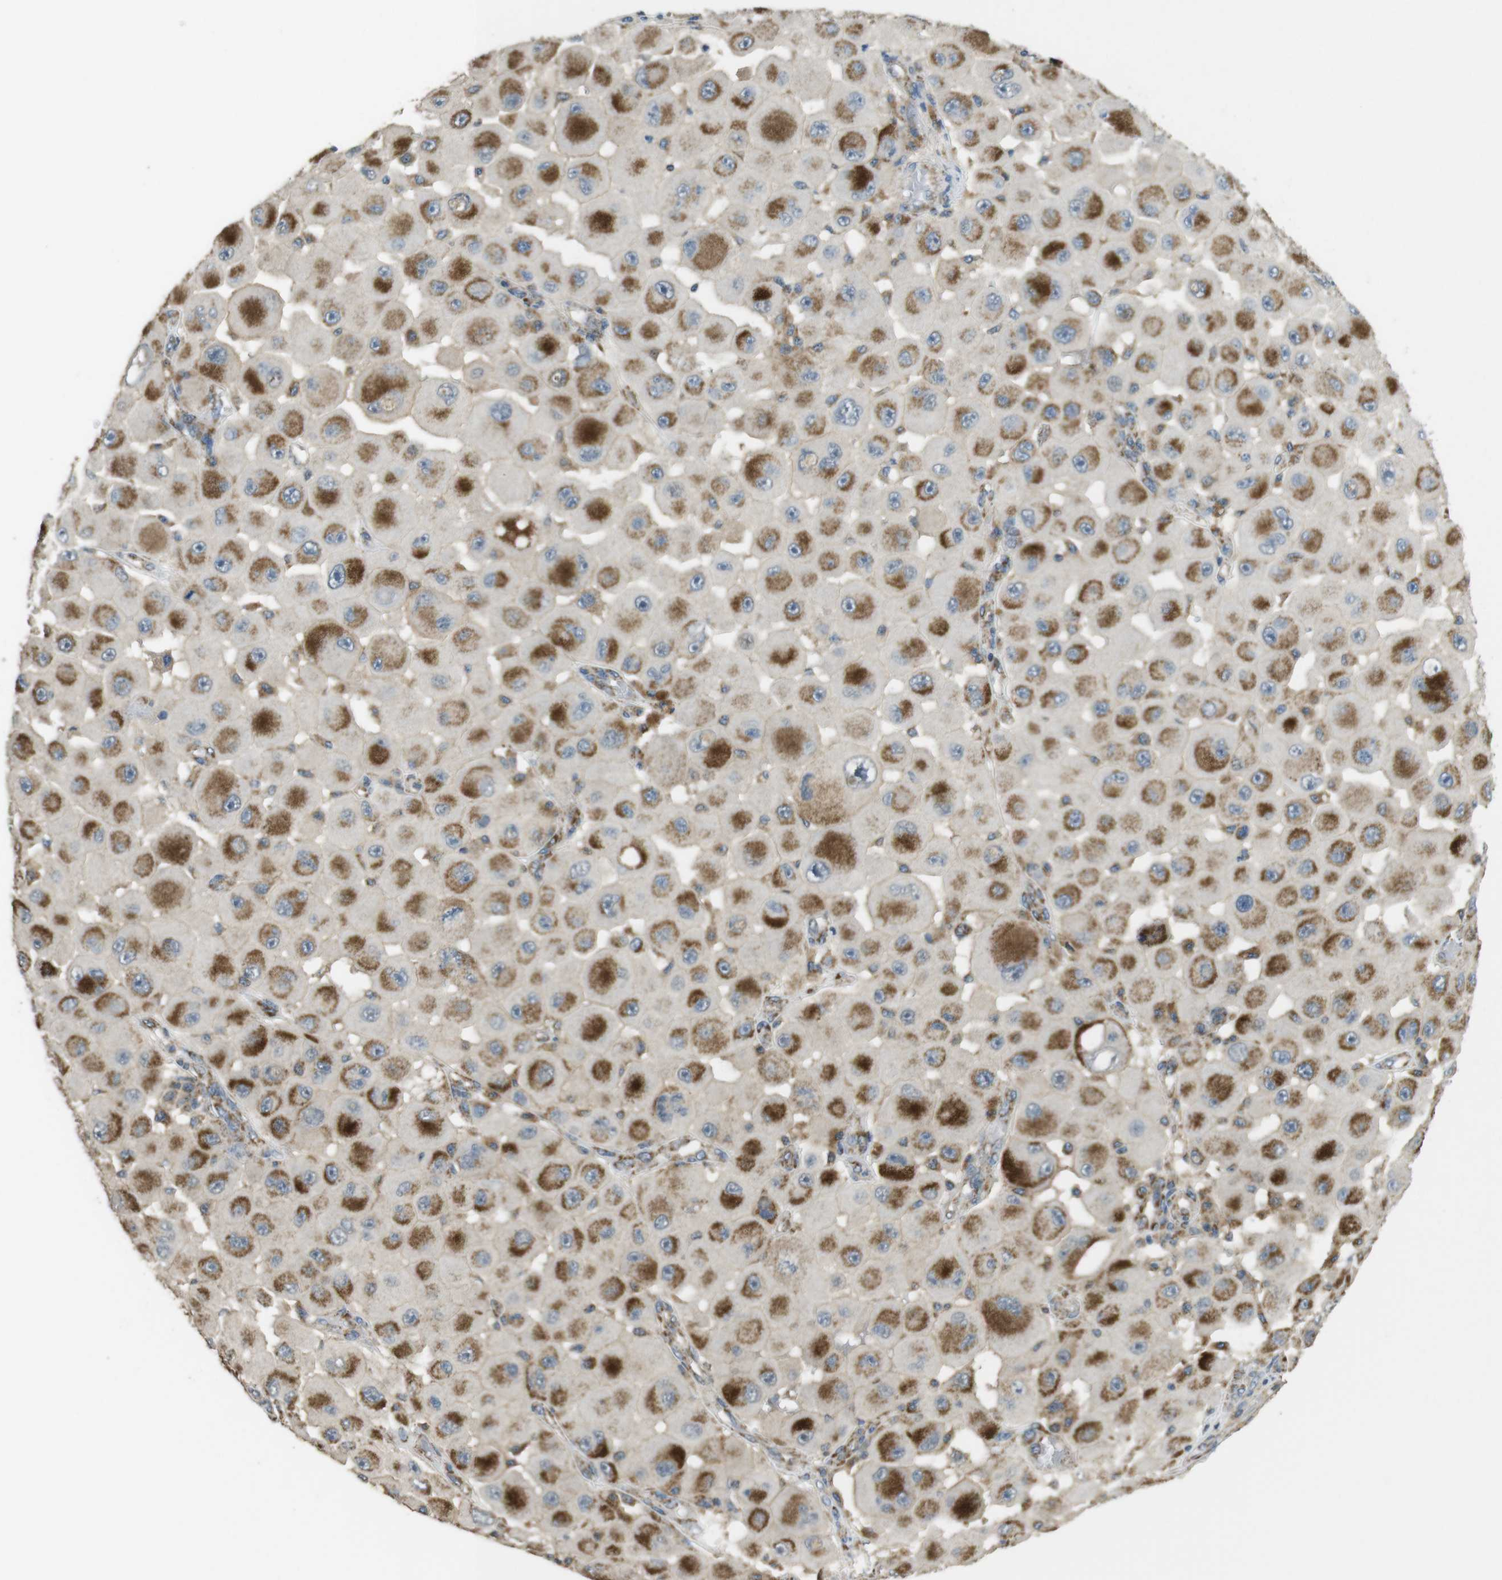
{"staining": {"intensity": "moderate", "quantity": ">75%", "location": "cytoplasmic/membranous"}, "tissue": "melanoma", "cell_type": "Tumor cells", "image_type": "cancer", "snomed": [{"axis": "morphology", "description": "Malignant melanoma, NOS"}, {"axis": "topography", "description": "Skin"}], "caption": "An immunohistochemistry micrograph of tumor tissue is shown. Protein staining in brown highlights moderate cytoplasmic/membranous positivity in malignant melanoma within tumor cells.", "gene": "CALHM2", "patient": {"sex": "female", "age": 81}}